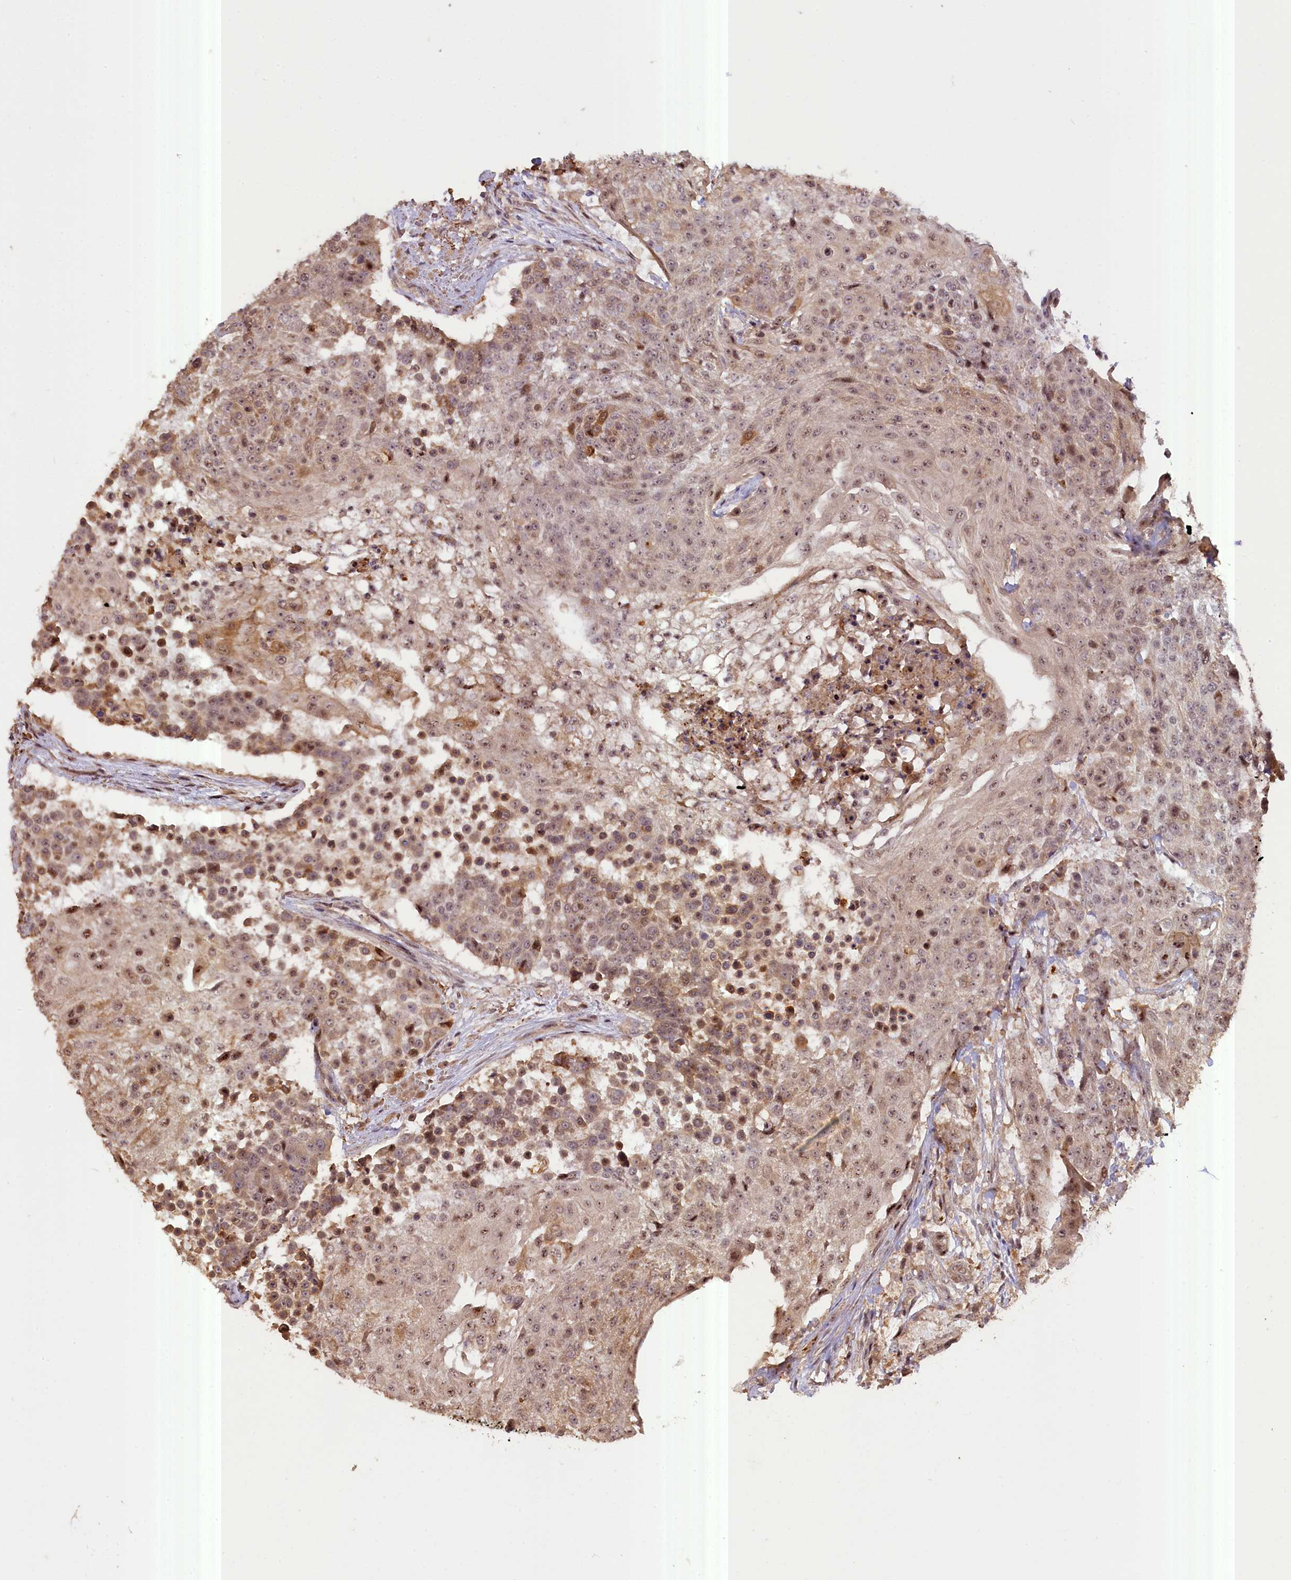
{"staining": {"intensity": "moderate", "quantity": ">75%", "location": "cytoplasmic/membranous,nuclear"}, "tissue": "urothelial cancer", "cell_type": "Tumor cells", "image_type": "cancer", "snomed": [{"axis": "morphology", "description": "Urothelial carcinoma, High grade"}, {"axis": "topography", "description": "Urinary bladder"}], "caption": "Urothelial cancer tissue shows moderate cytoplasmic/membranous and nuclear expression in approximately >75% of tumor cells, visualized by immunohistochemistry.", "gene": "FUZ", "patient": {"sex": "female", "age": 63}}